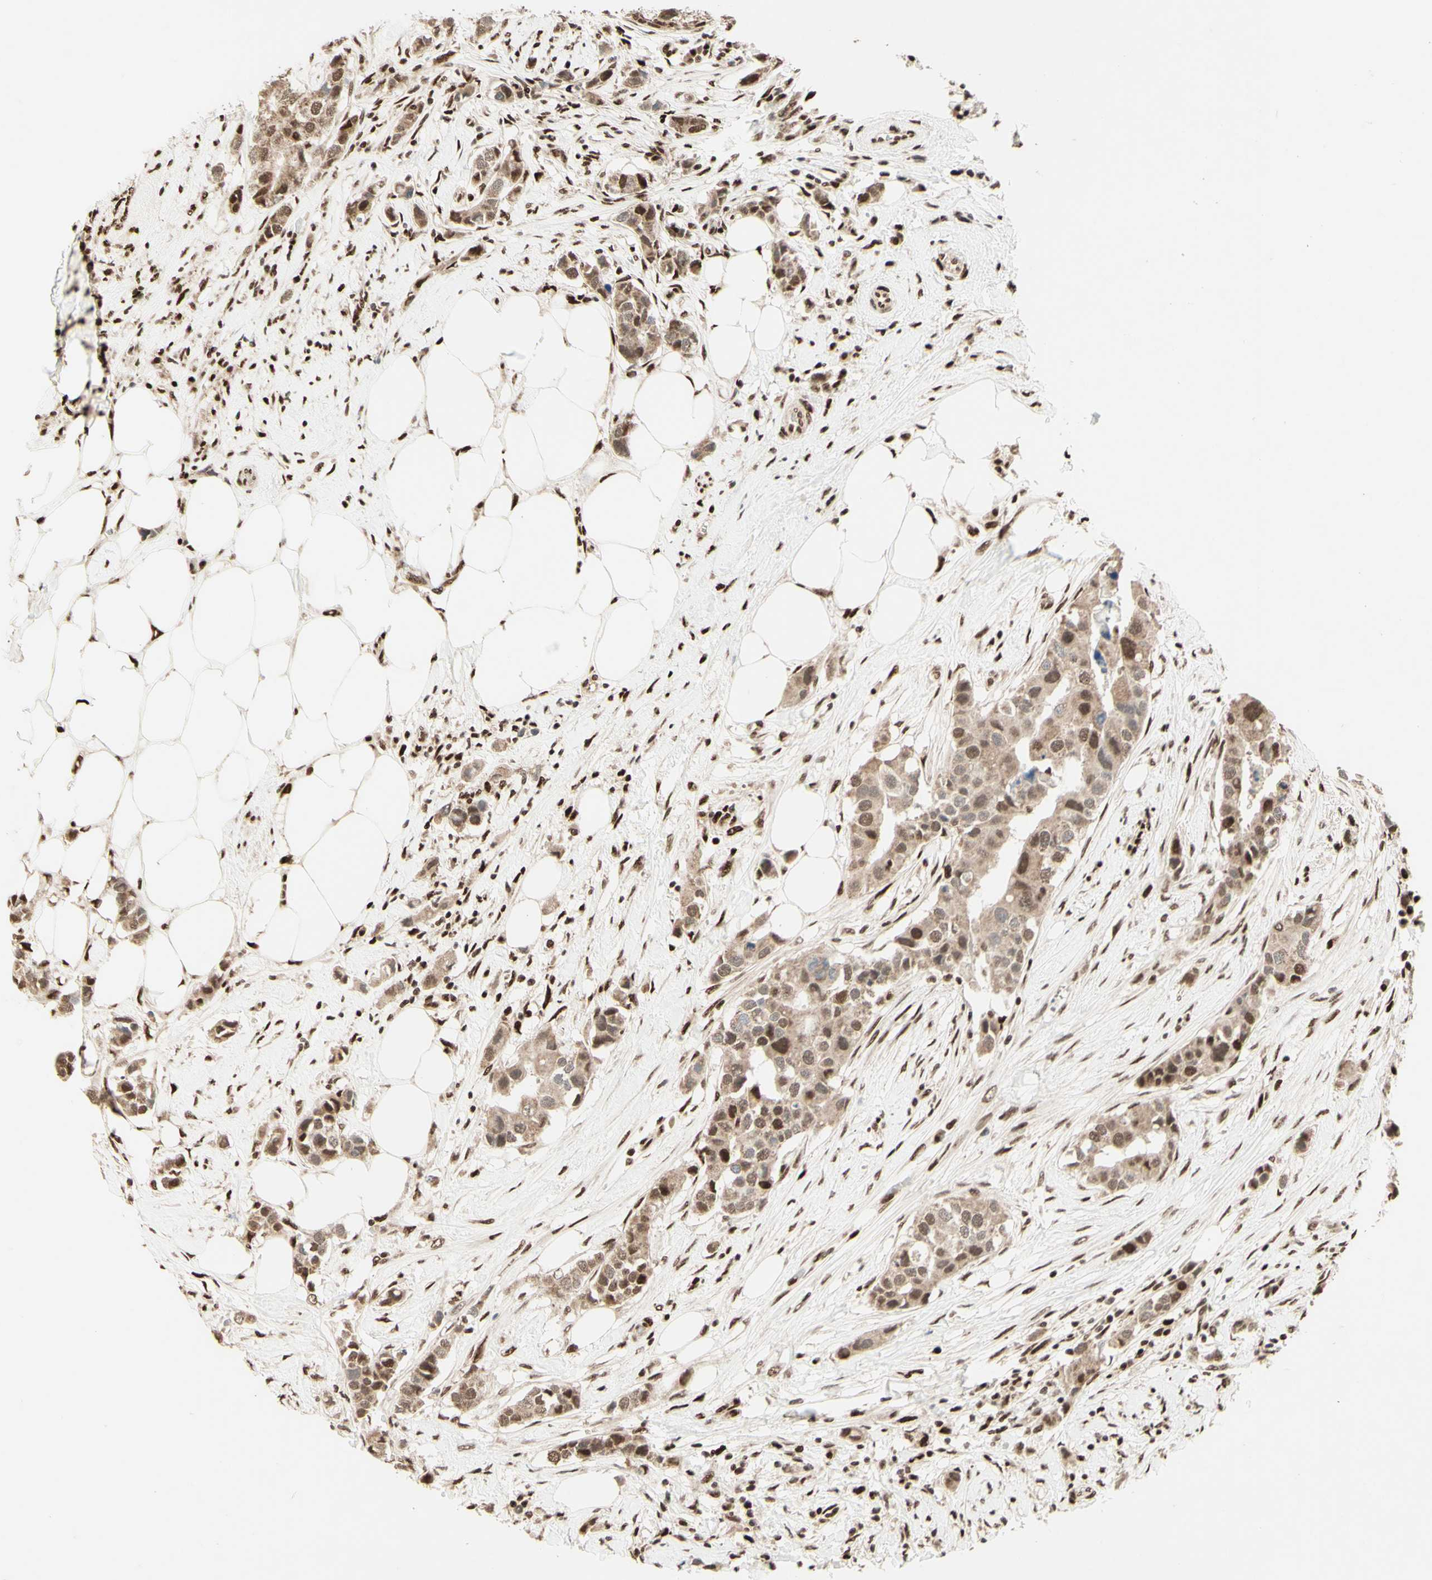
{"staining": {"intensity": "weak", "quantity": ">75%", "location": "cytoplasmic/membranous,nuclear"}, "tissue": "breast cancer", "cell_type": "Tumor cells", "image_type": "cancer", "snomed": [{"axis": "morphology", "description": "Normal tissue, NOS"}, {"axis": "morphology", "description": "Duct carcinoma"}, {"axis": "topography", "description": "Breast"}], "caption": "Brown immunohistochemical staining in human breast cancer exhibits weak cytoplasmic/membranous and nuclear positivity in approximately >75% of tumor cells. (DAB (3,3'-diaminobenzidine) IHC, brown staining for protein, blue staining for nuclei).", "gene": "NR3C1", "patient": {"sex": "female", "age": 50}}